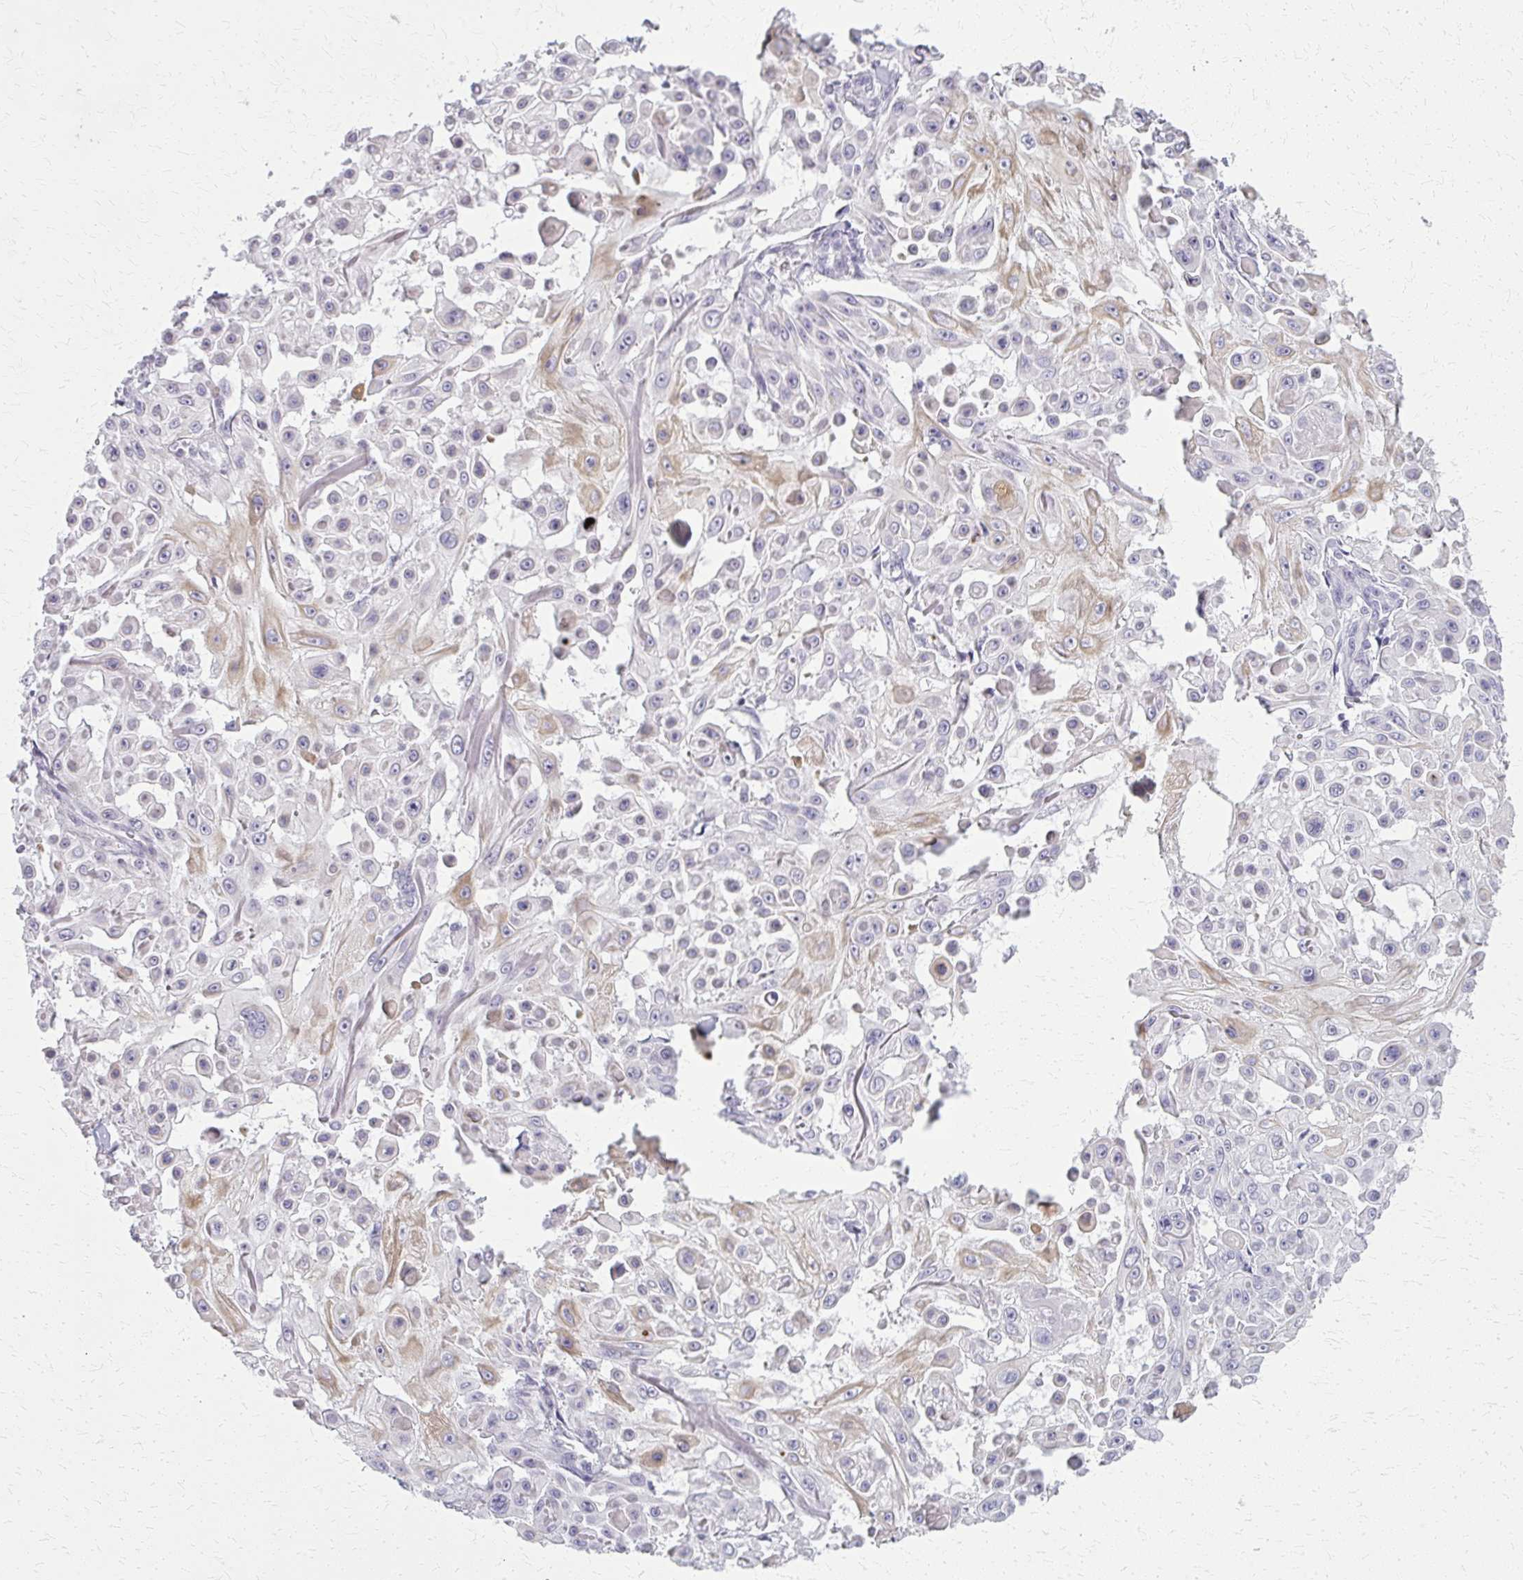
{"staining": {"intensity": "weak", "quantity": "25%-75%", "location": "cytoplasmic/membranous"}, "tissue": "skin cancer", "cell_type": "Tumor cells", "image_type": "cancer", "snomed": [{"axis": "morphology", "description": "Squamous cell carcinoma, NOS"}, {"axis": "topography", "description": "Skin"}], "caption": "Squamous cell carcinoma (skin) tissue demonstrates weak cytoplasmic/membranous expression in about 25%-75% of tumor cells", "gene": "CASQ2", "patient": {"sex": "male", "age": 91}}